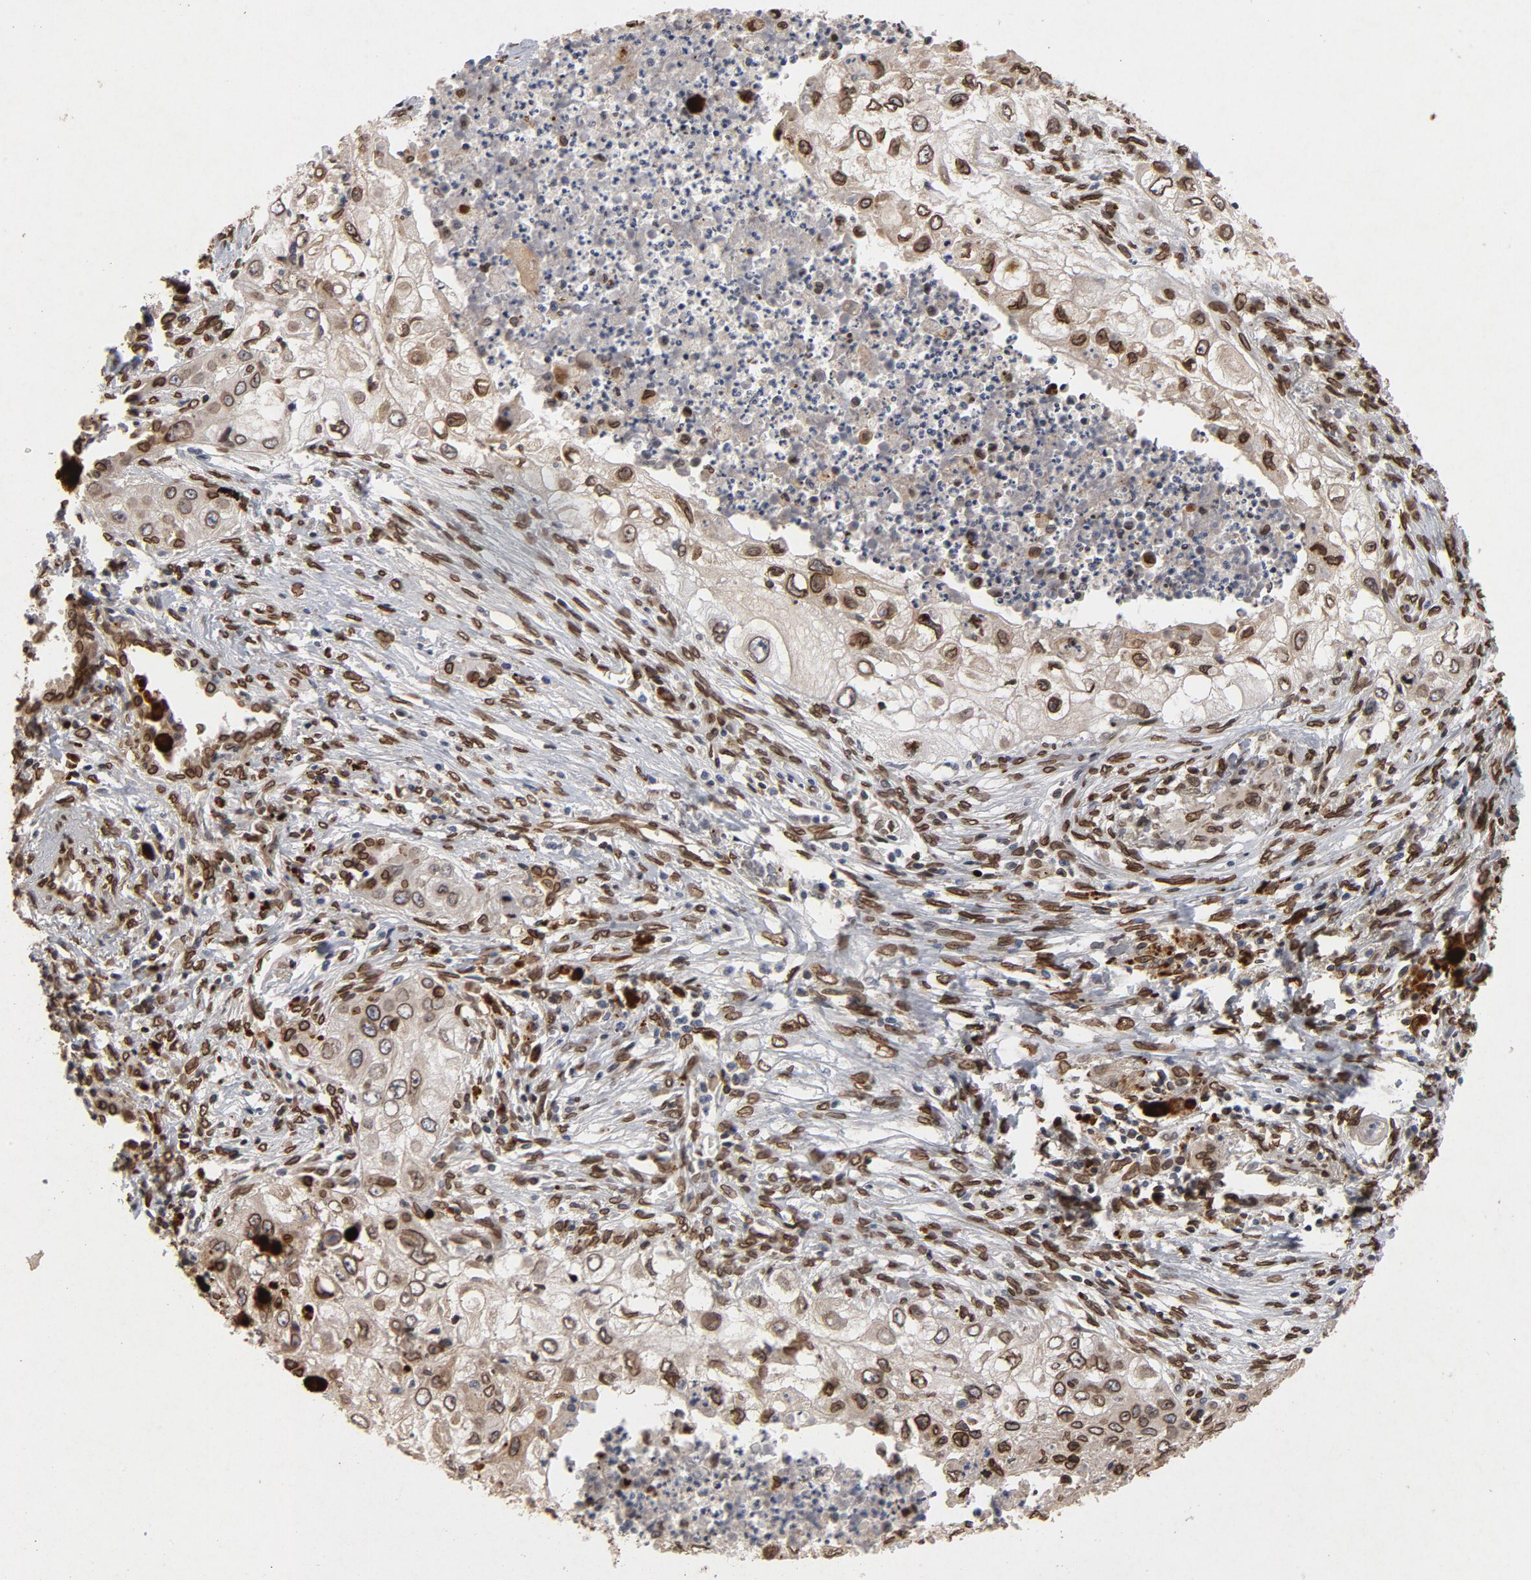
{"staining": {"intensity": "strong", "quantity": ">75%", "location": "cytoplasmic/membranous,nuclear"}, "tissue": "lung cancer", "cell_type": "Tumor cells", "image_type": "cancer", "snomed": [{"axis": "morphology", "description": "Squamous cell carcinoma, NOS"}, {"axis": "topography", "description": "Lung"}], "caption": "Human squamous cell carcinoma (lung) stained with a brown dye shows strong cytoplasmic/membranous and nuclear positive positivity in approximately >75% of tumor cells.", "gene": "LMNA", "patient": {"sex": "male", "age": 71}}